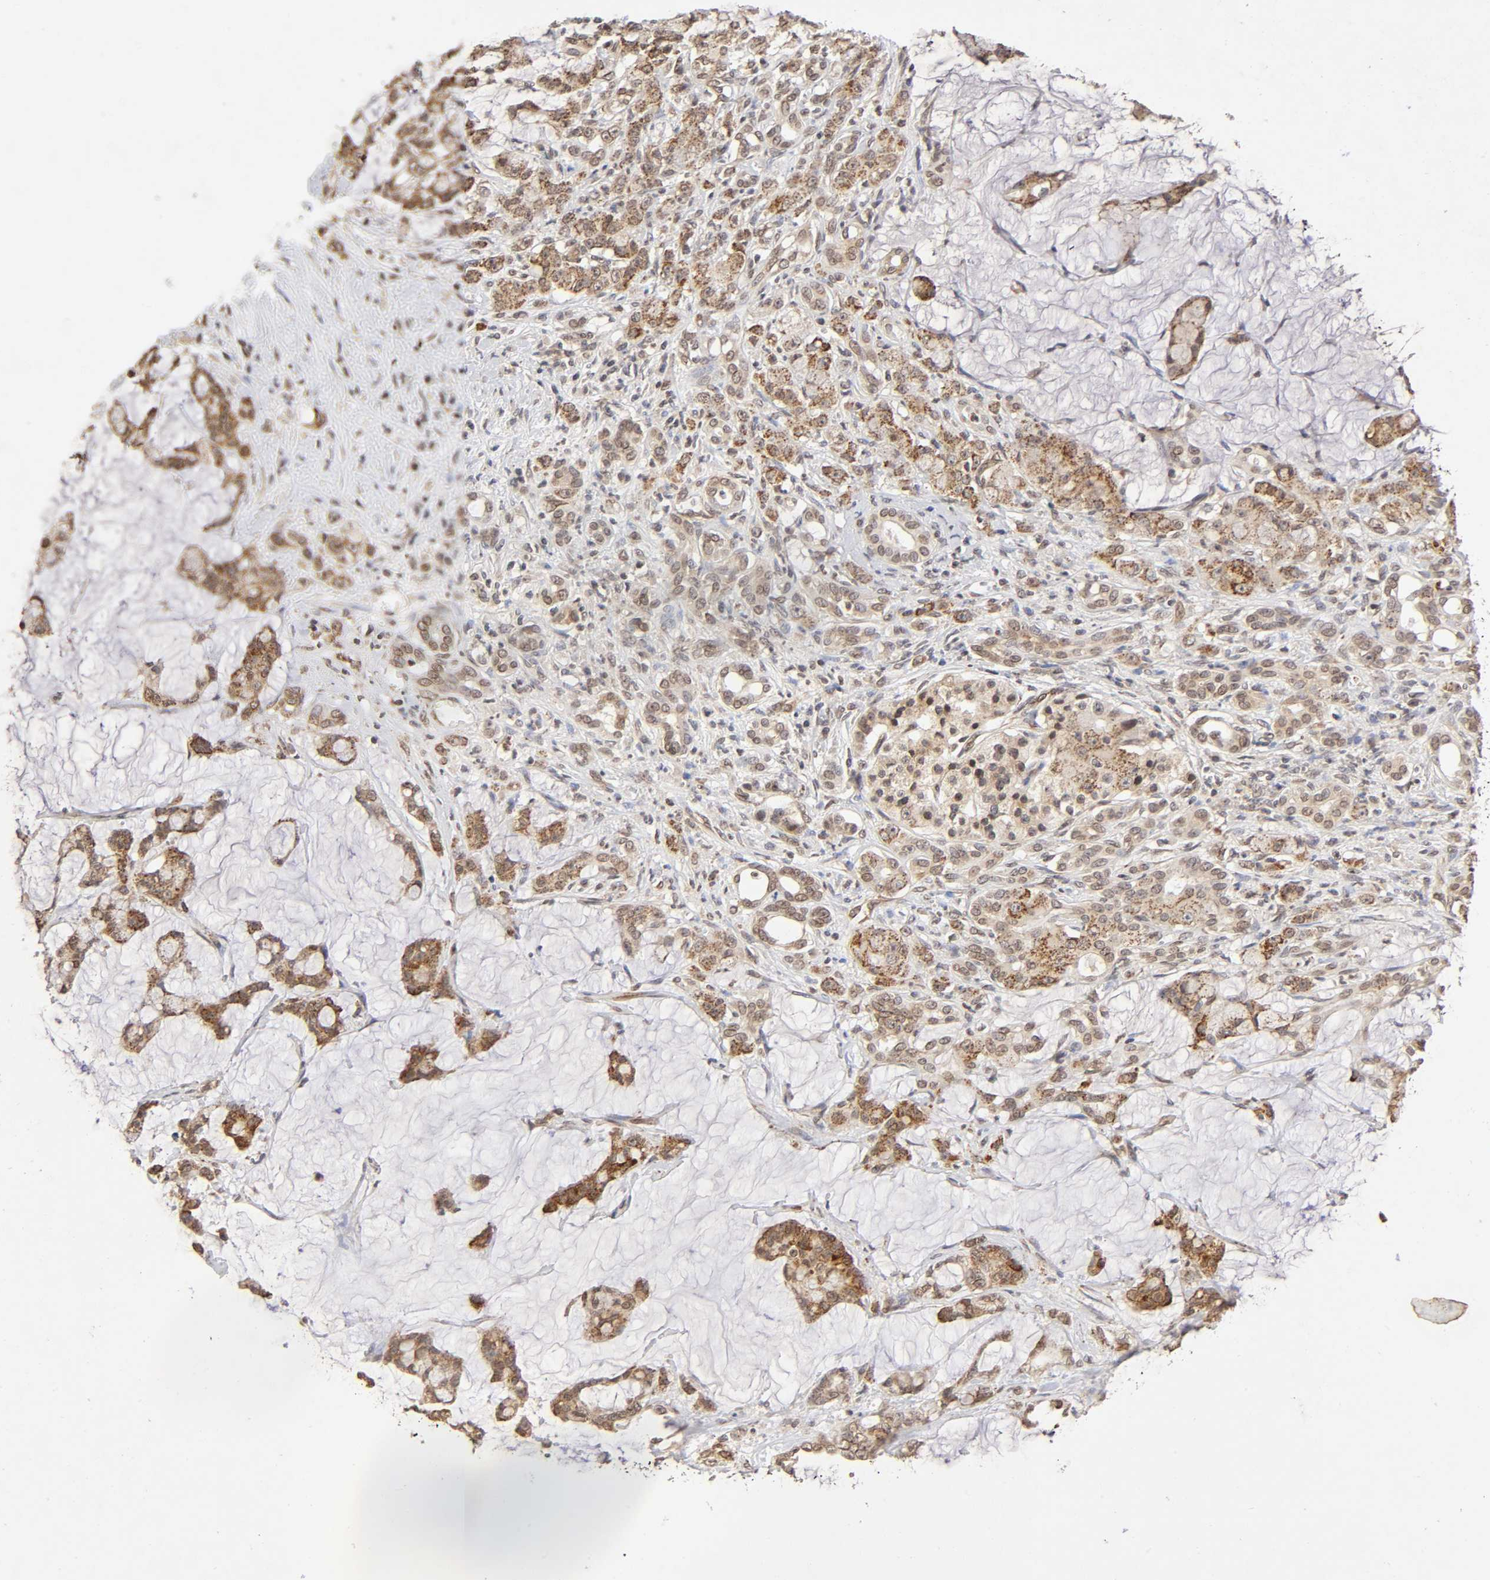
{"staining": {"intensity": "moderate", "quantity": ">75%", "location": "cytoplasmic/membranous"}, "tissue": "pancreatic cancer", "cell_type": "Tumor cells", "image_type": "cancer", "snomed": [{"axis": "morphology", "description": "Adenocarcinoma, NOS"}, {"axis": "topography", "description": "Pancreas"}], "caption": "This is an image of immunohistochemistry staining of adenocarcinoma (pancreatic), which shows moderate expression in the cytoplasmic/membranous of tumor cells.", "gene": "MLLT6", "patient": {"sex": "female", "age": 73}}